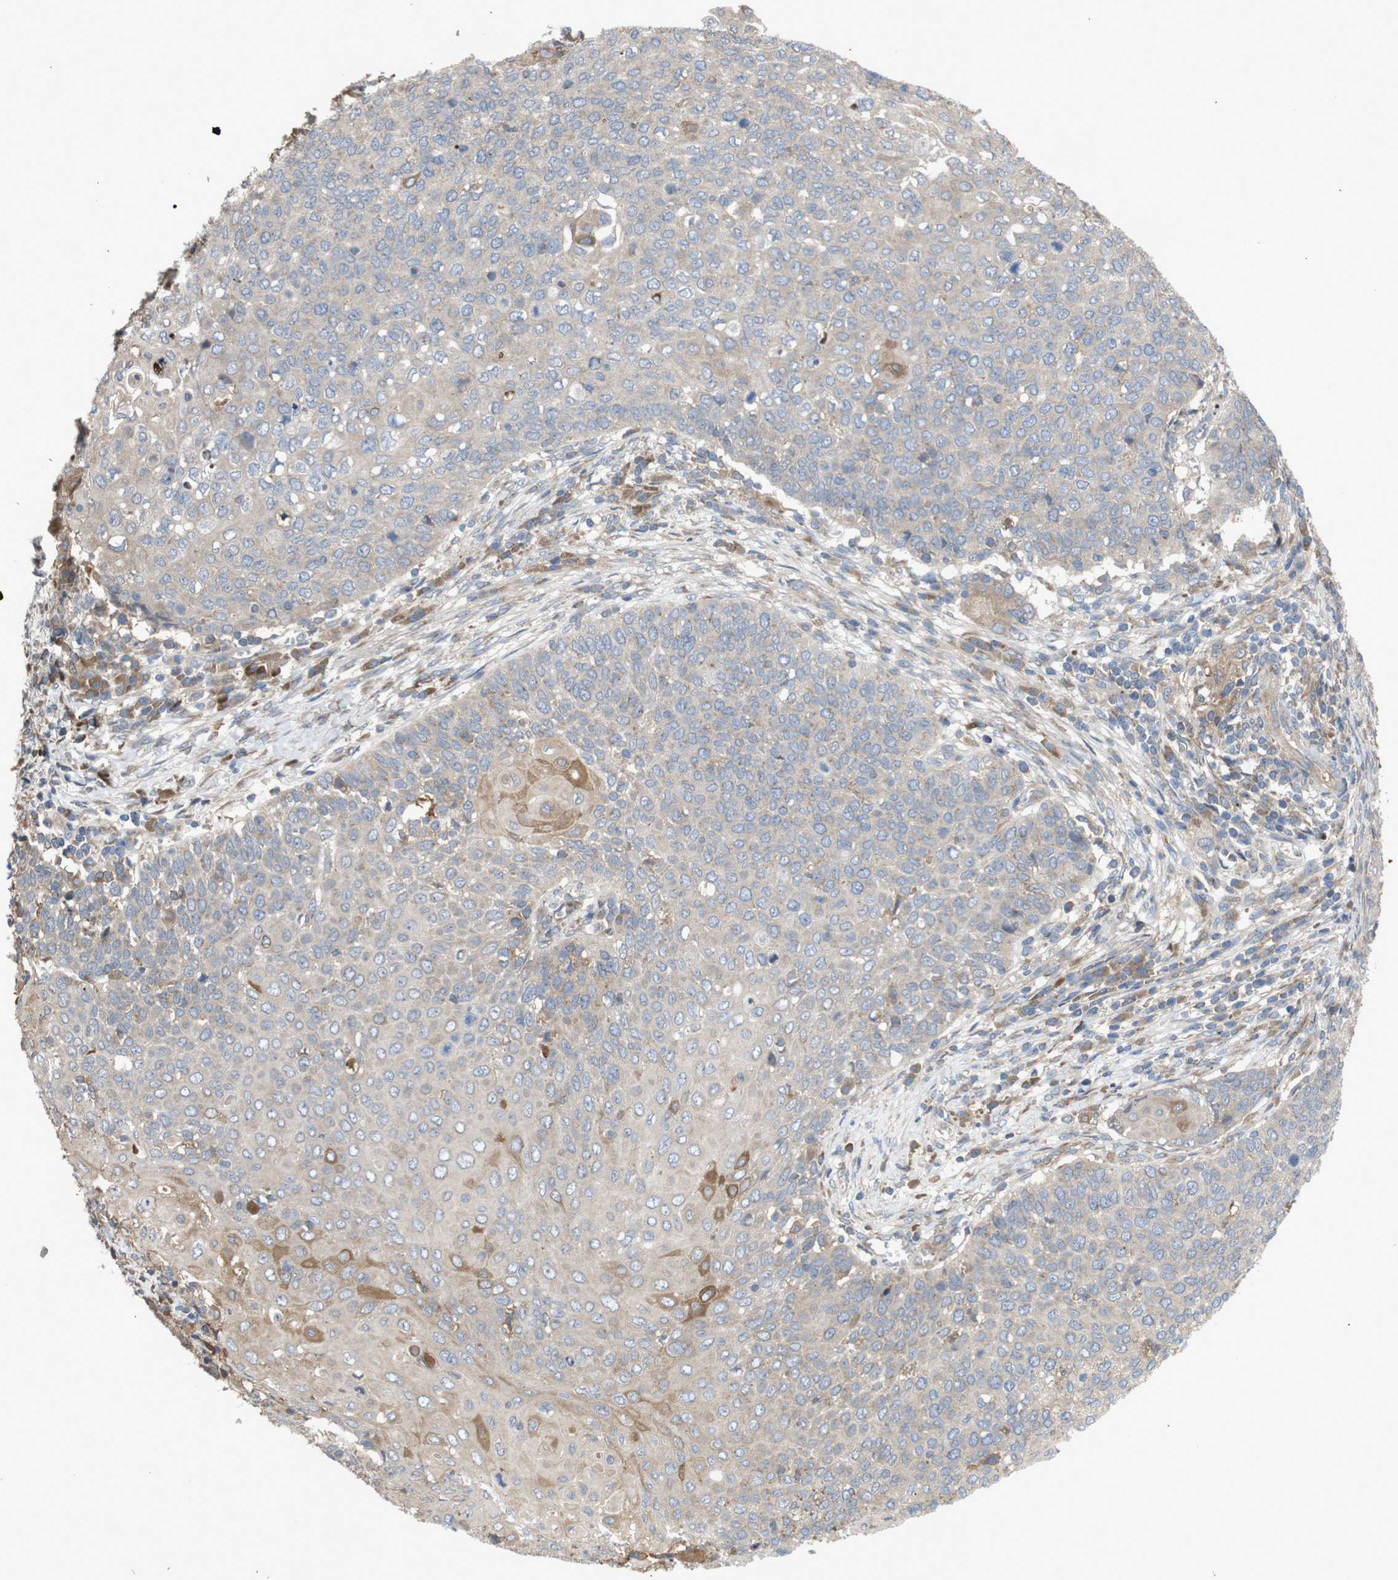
{"staining": {"intensity": "moderate", "quantity": "<25%", "location": "cytoplasmic/membranous"}, "tissue": "cervical cancer", "cell_type": "Tumor cells", "image_type": "cancer", "snomed": [{"axis": "morphology", "description": "Squamous cell carcinoma, NOS"}, {"axis": "topography", "description": "Cervix"}], "caption": "There is low levels of moderate cytoplasmic/membranous staining in tumor cells of cervical cancer (squamous cell carcinoma), as demonstrated by immunohistochemical staining (brown color).", "gene": "PTPN1", "patient": {"sex": "female", "age": 39}}